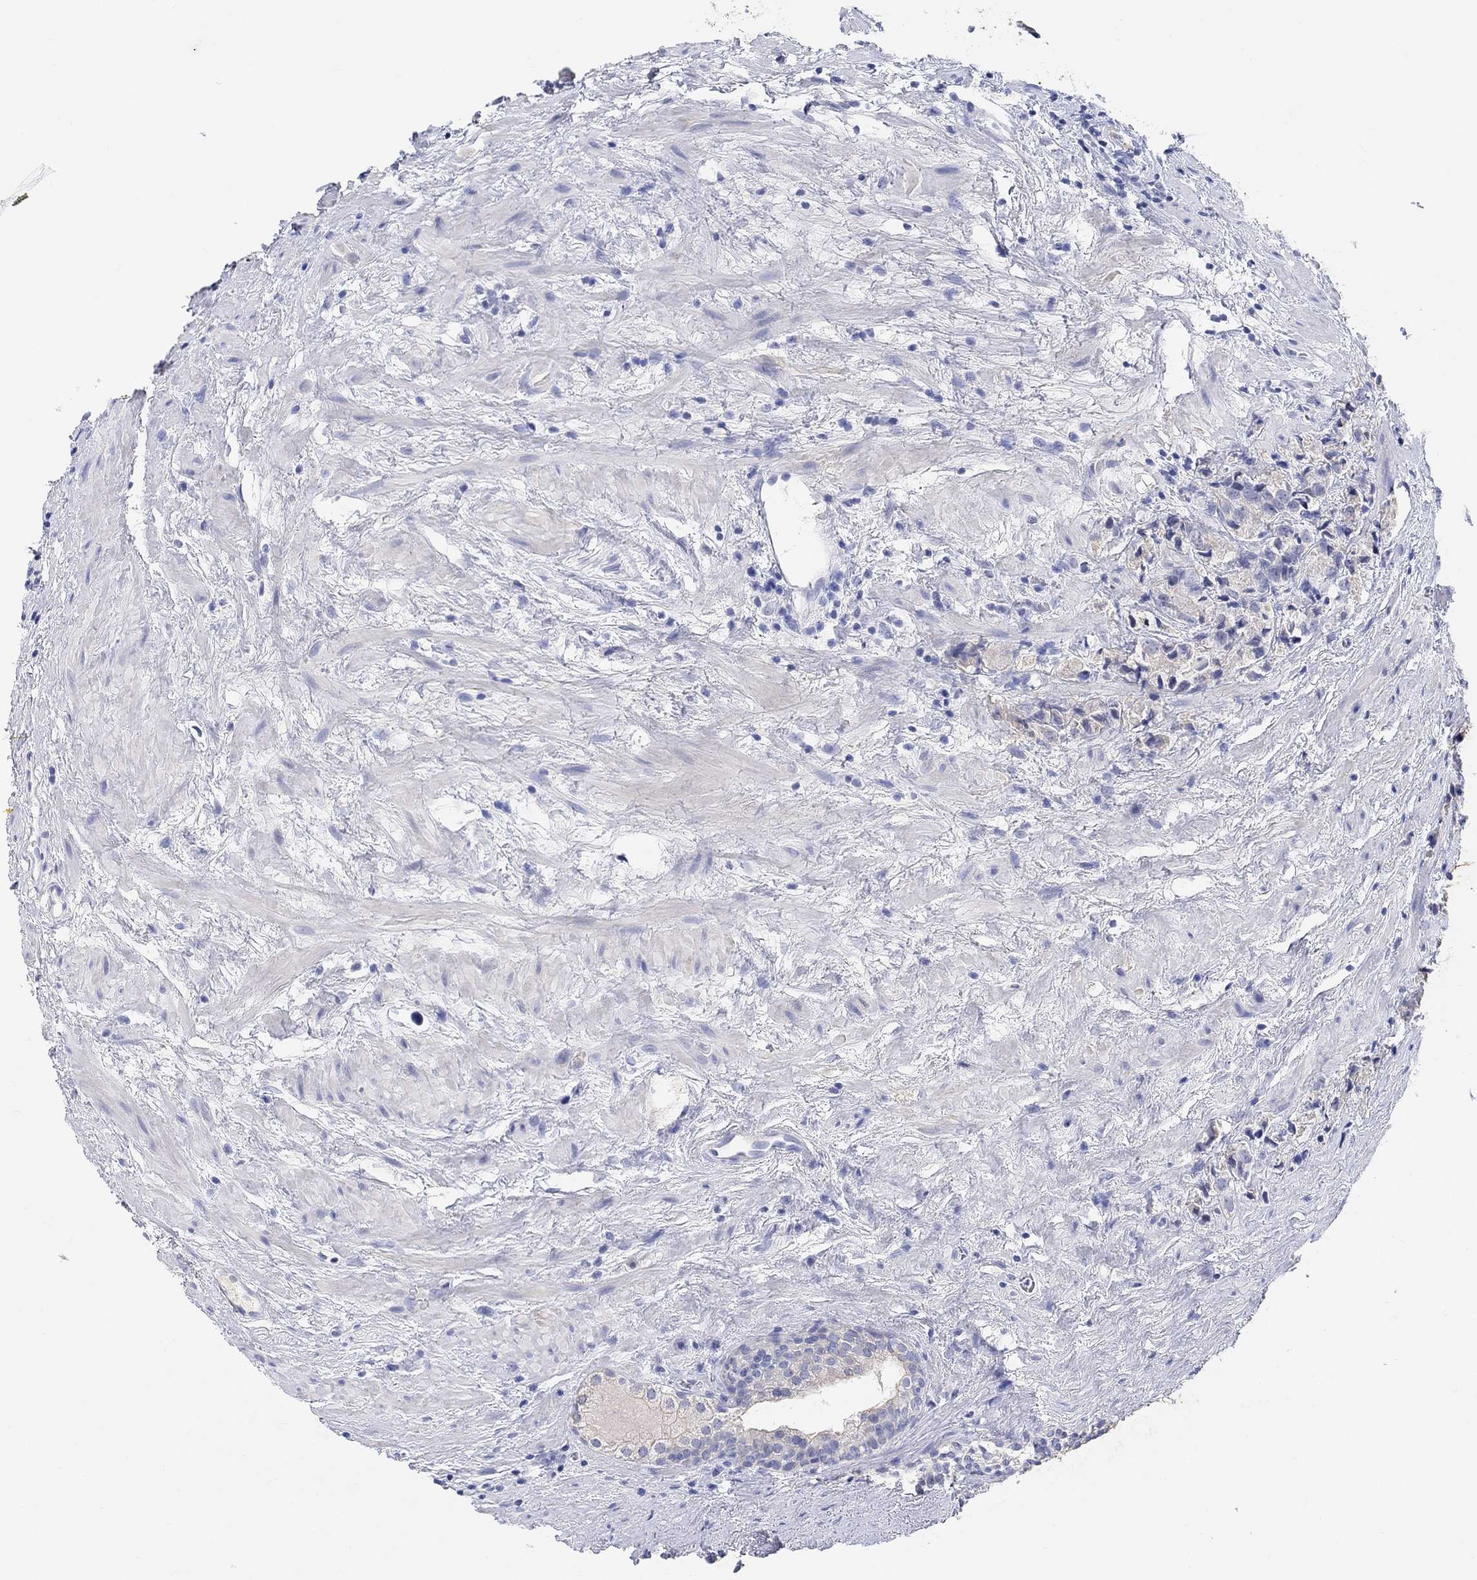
{"staining": {"intensity": "negative", "quantity": "none", "location": "none"}, "tissue": "prostate cancer", "cell_type": "Tumor cells", "image_type": "cancer", "snomed": [{"axis": "morphology", "description": "Adenocarcinoma, NOS"}, {"axis": "topography", "description": "Prostate and seminal vesicle, NOS"}], "caption": "Tumor cells show no significant staining in adenocarcinoma (prostate). (DAB immunohistochemistry (IHC) with hematoxylin counter stain).", "gene": "TYR", "patient": {"sex": "male", "age": 63}}